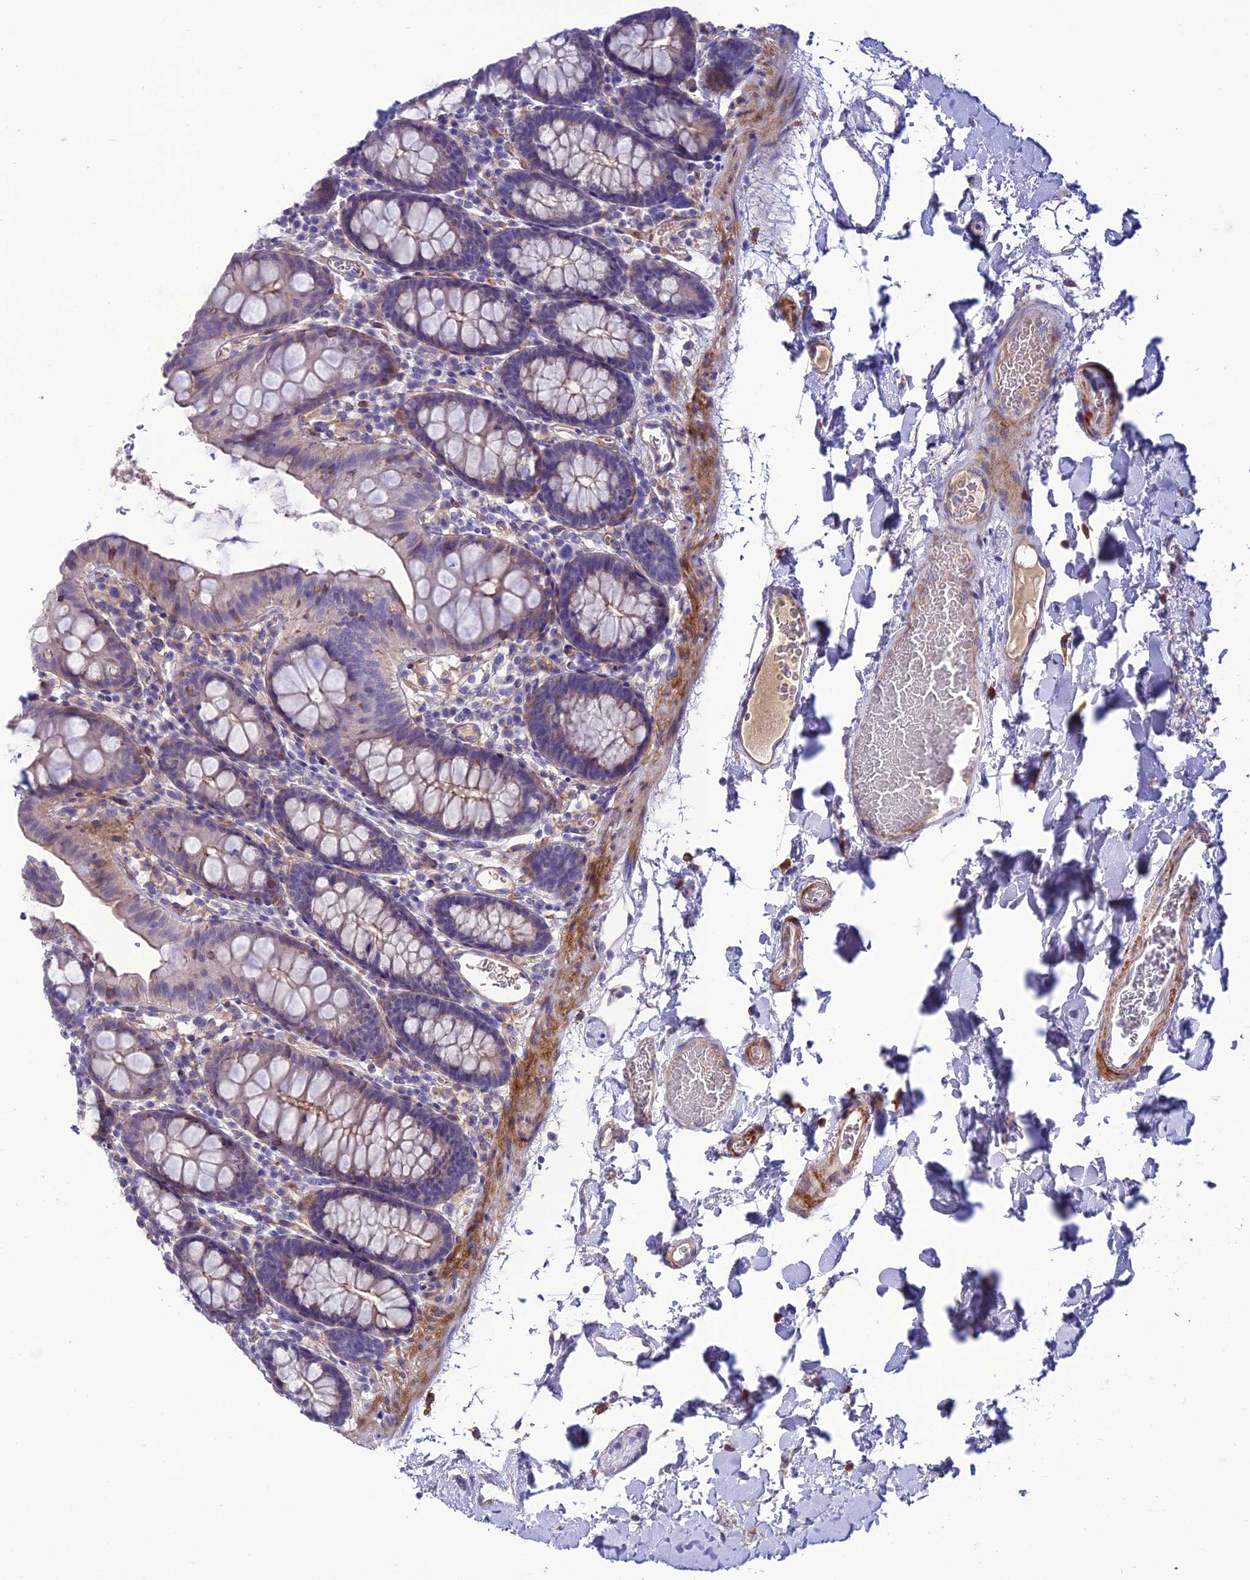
{"staining": {"intensity": "weak", "quantity": "25%-75%", "location": "cytoplasmic/membranous"}, "tissue": "colon", "cell_type": "Endothelial cells", "image_type": "normal", "snomed": [{"axis": "morphology", "description": "Normal tissue, NOS"}, {"axis": "topography", "description": "Colon"}], "caption": "Immunohistochemical staining of benign human colon reveals 25%-75% levels of weak cytoplasmic/membranous protein positivity in approximately 25%-75% of endothelial cells.", "gene": "TEKT3", "patient": {"sex": "male", "age": 75}}